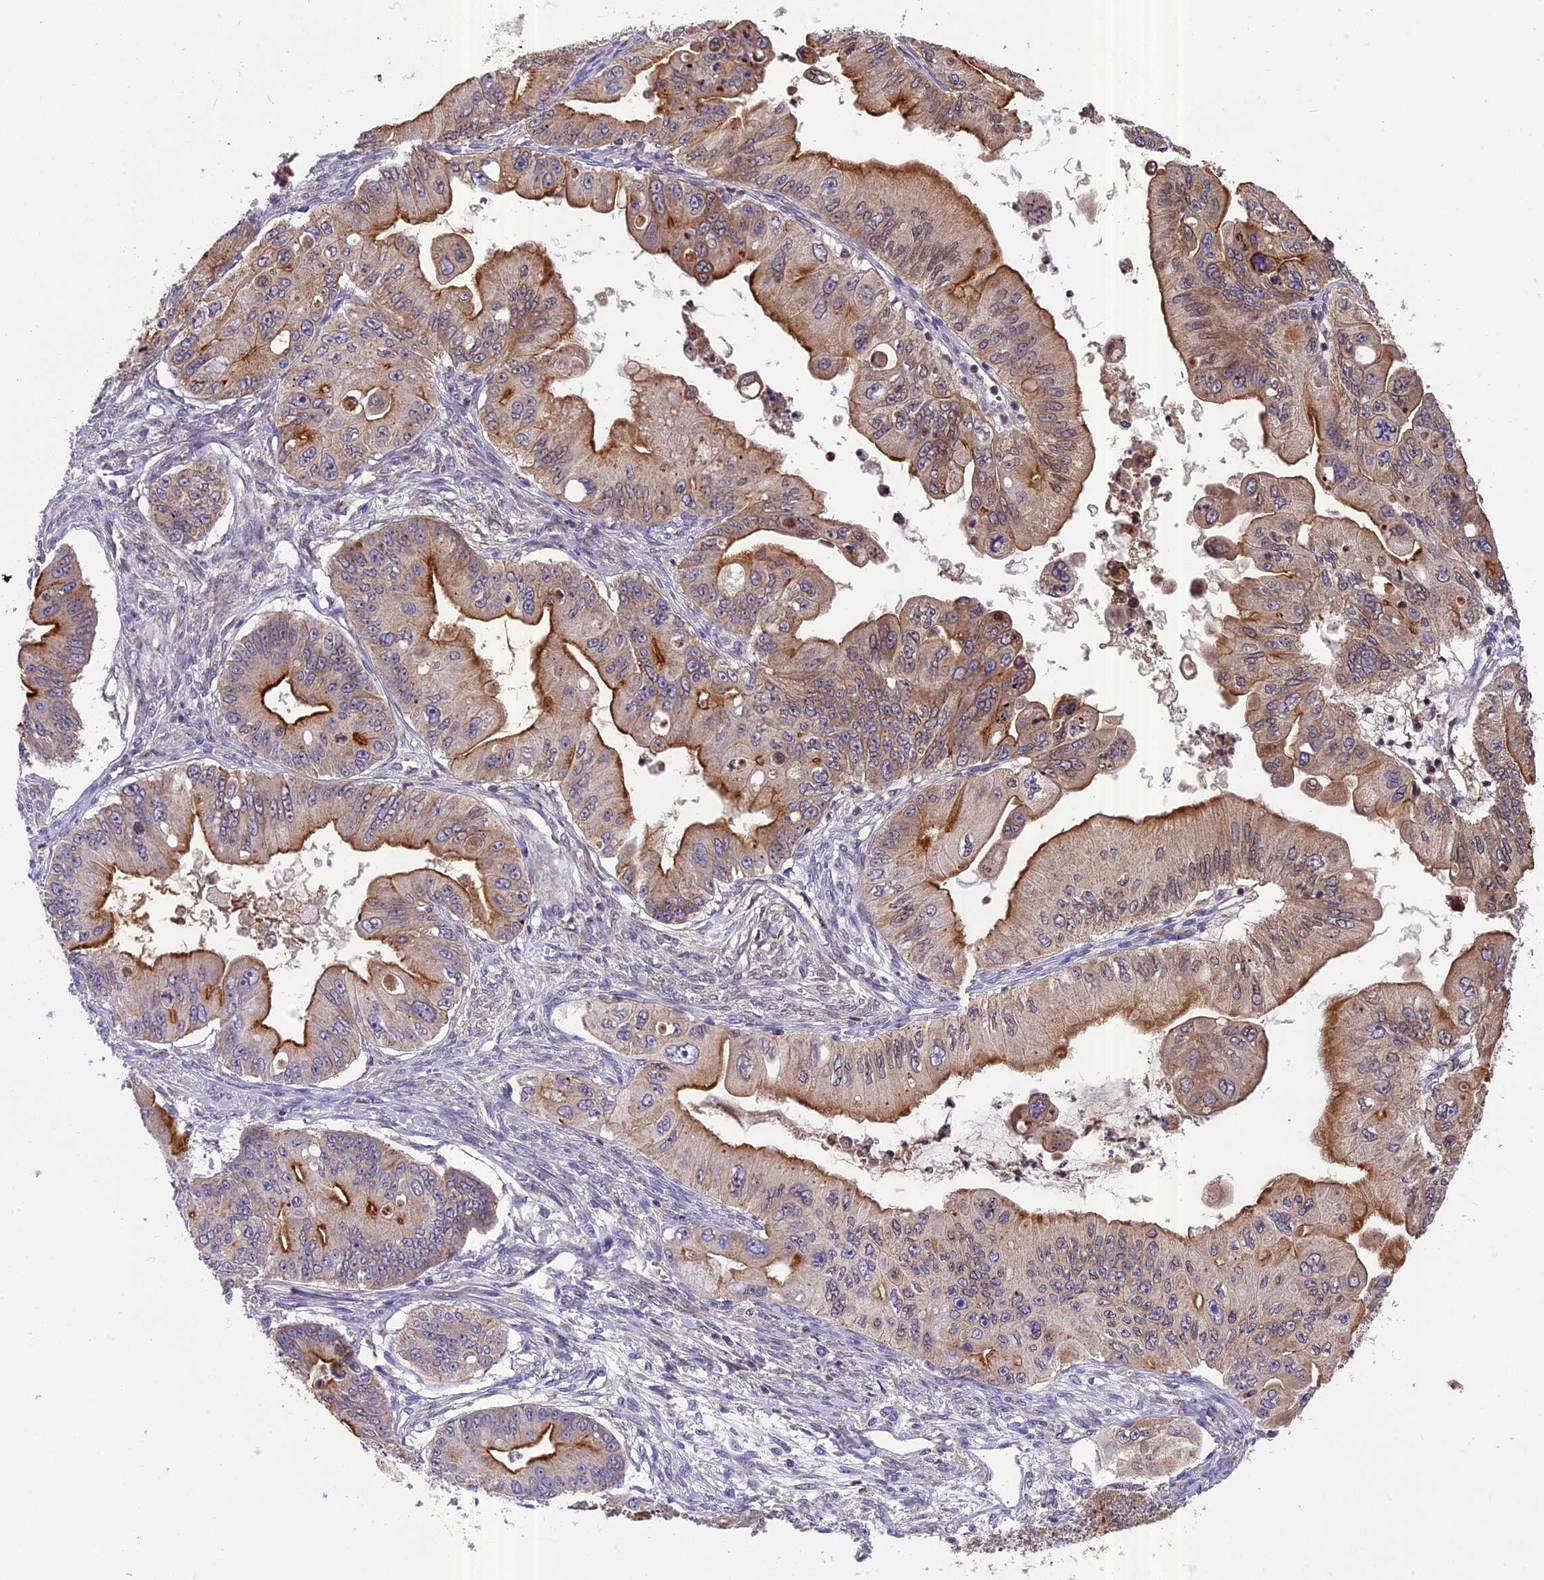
{"staining": {"intensity": "moderate", "quantity": ">75%", "location": "cytoplasmic/membranous,nuclear"}, "tissue": "ovarian cancer", "cell_type": "Tumor cells", "image_type": "cancer", "snomed": [{"axis": "morphology", "description": "Cystadenocarcinoma, mucinous, NOS"}, {"axis": "topography", "description": "Ovary"}], "caption": "Moderate cytoplasmic/membranous and nuclear protein expression is identified in about >75% of tumor cells in ovarian cancer (mucinous cystadenocarcinoma).", "gene": "CHMP2A", "patient": {"sex": "female", "age": 71}}